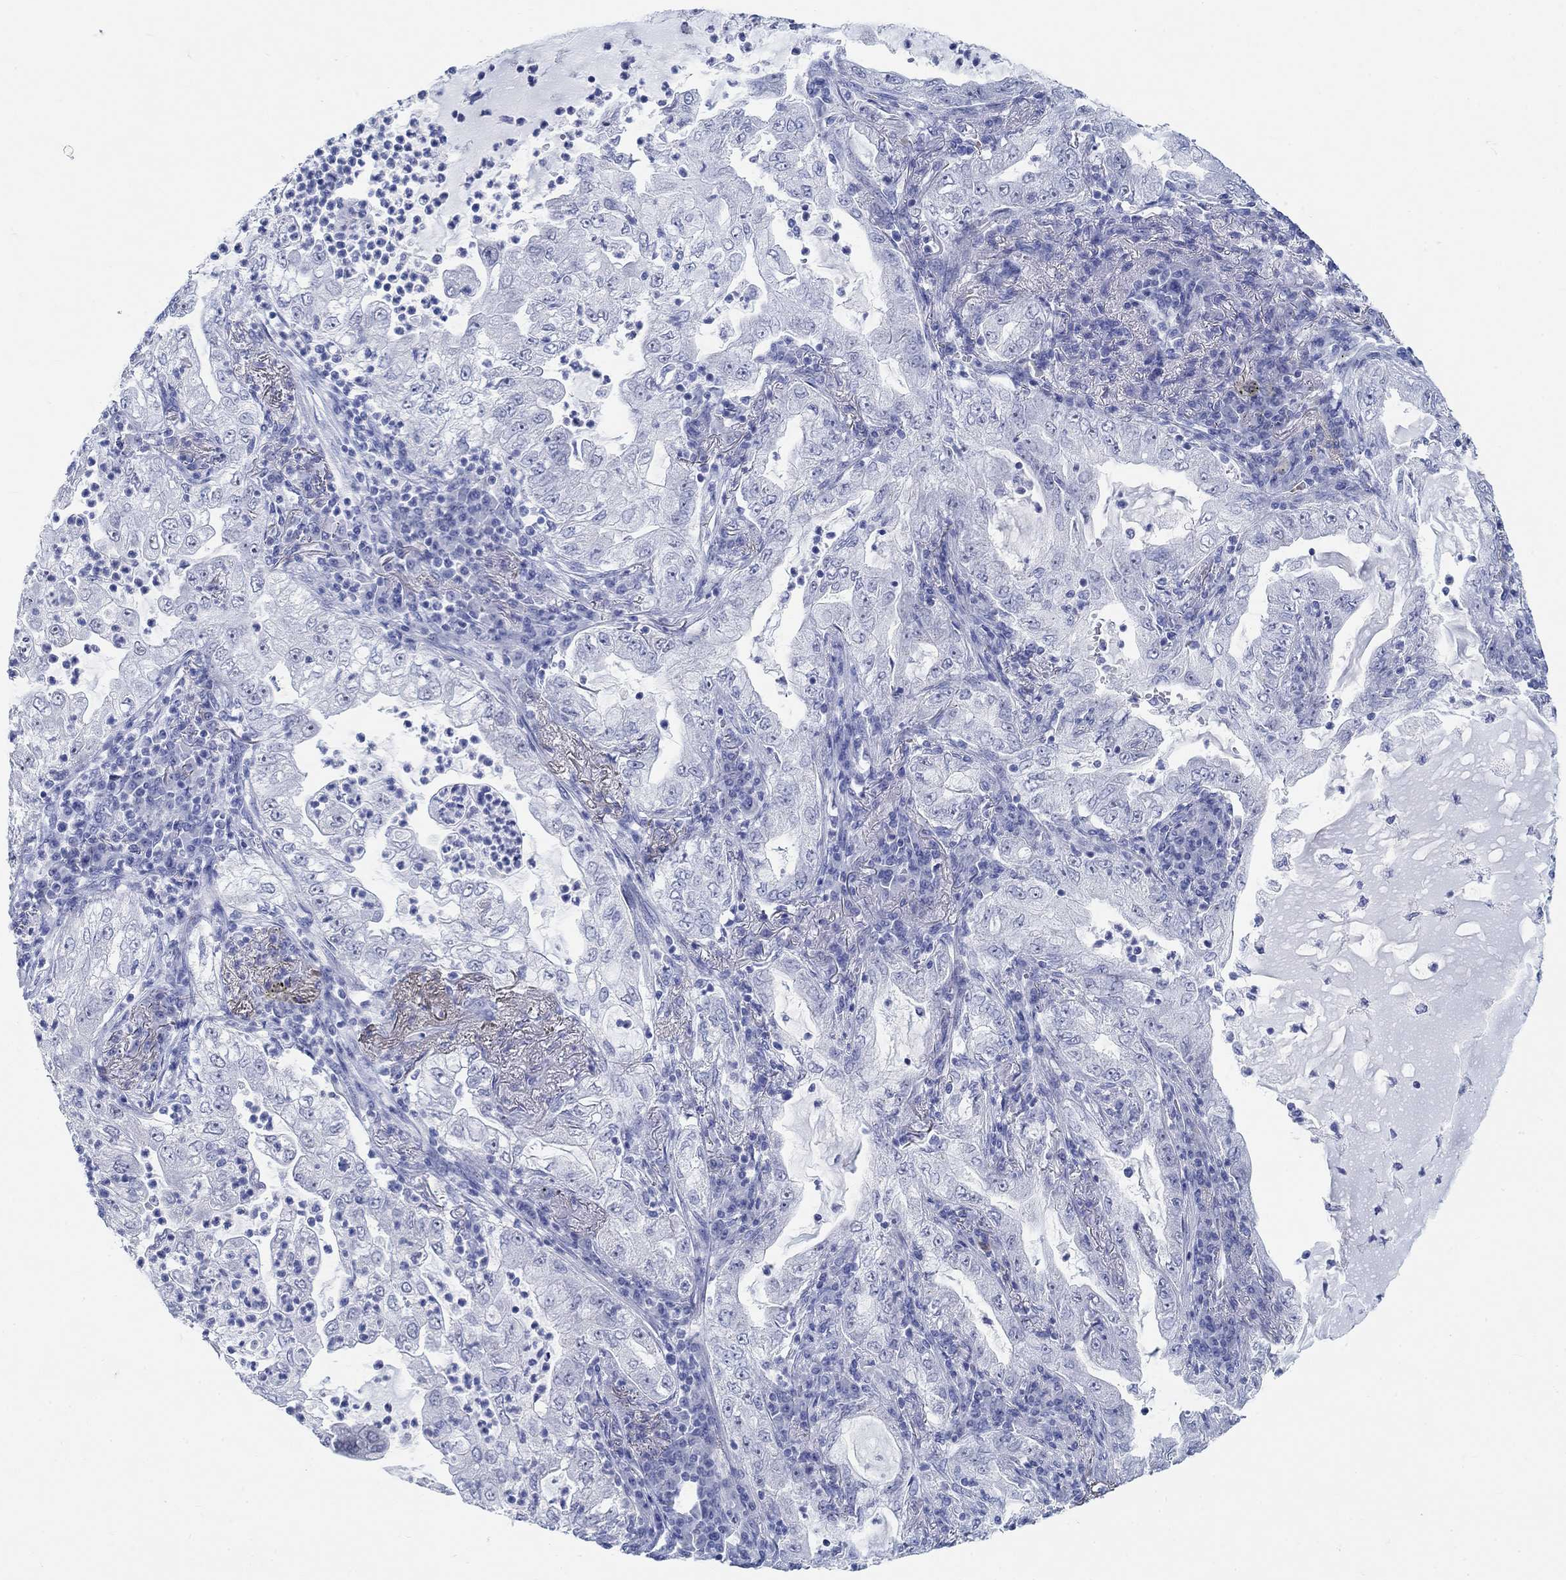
{"staining": {"intensity": "negative", "quantity": "none", "location": "none"}, "tissue": "lung cancer", "cell_type": "Tumor cells", "image_type": "cancer", "snomed": [{"axis": "morphology", "description": "Adenocarcinoma, NOS"}, {"axis": "topography", "description": "Lung"}], "caption": "Lung cancer stained for a protein using immunohistochemistry demonstrates no expression tumor cells.", "gene": "GRIA3", "patient": {"sex": "female", "age": 73}}